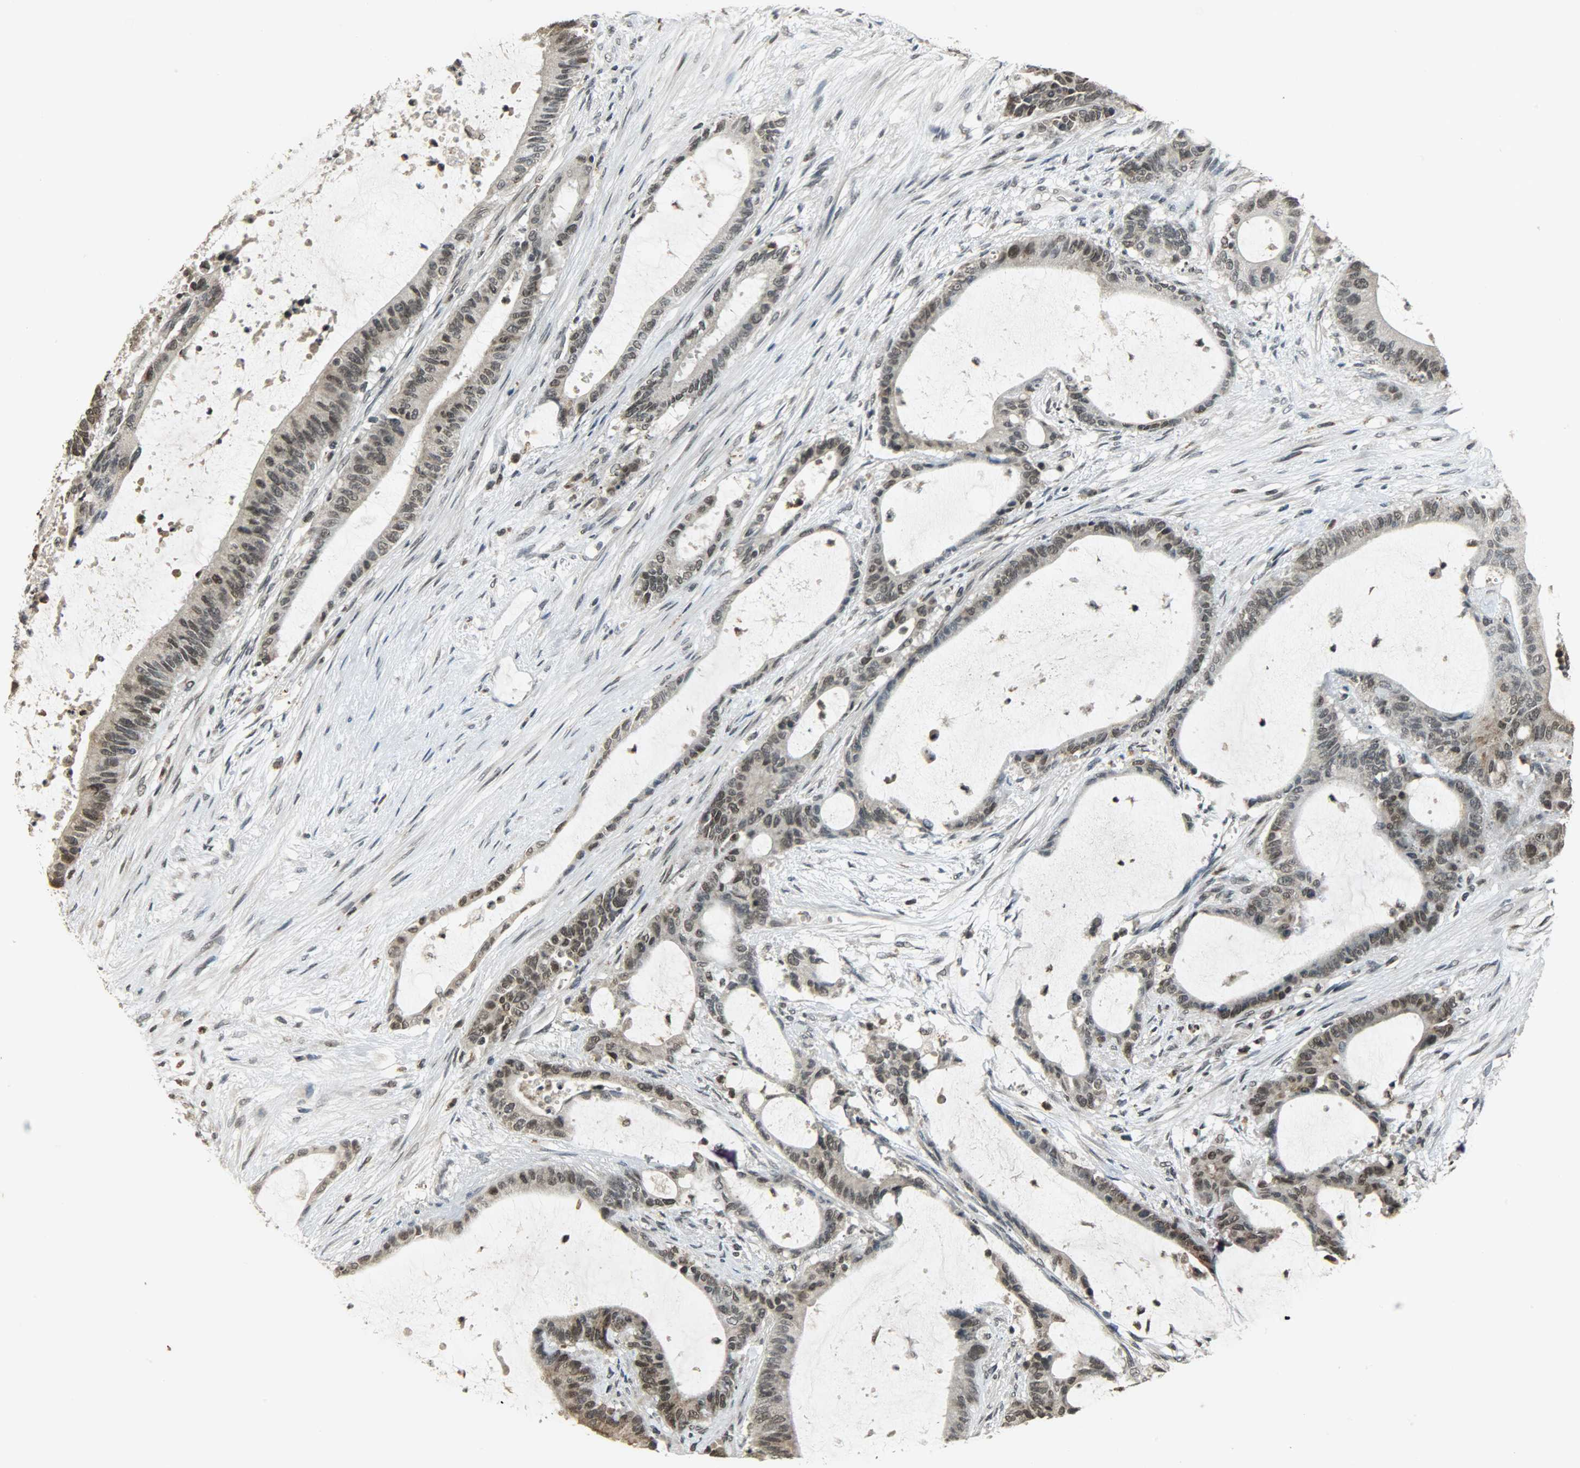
{"staining": {"intensity": "weak", "quantity": "25%-75%", "location": "nuclear"}, "tissue": "liver cancer", "cell_type": "Tumor cells", "image_type": "cancer", "snomed": [{"axis": "morphology", "description": "Cholangiocarcinoma"}, {"axis": "topography", "description": "Liver"}], "caption": "Liver cholangiocarcinoma was stained to show a protein in brown. There is low levels of weak nuclear staining in about 25%-75% of tumor cells. The staining was performed using DAB to visualize the protein expression in brown, while the nuclei were stained in blue with hematoxylin (Magnification: 20x).", "gene": "SMARCA5", "patient": {"sex": "female", "age": 73}}